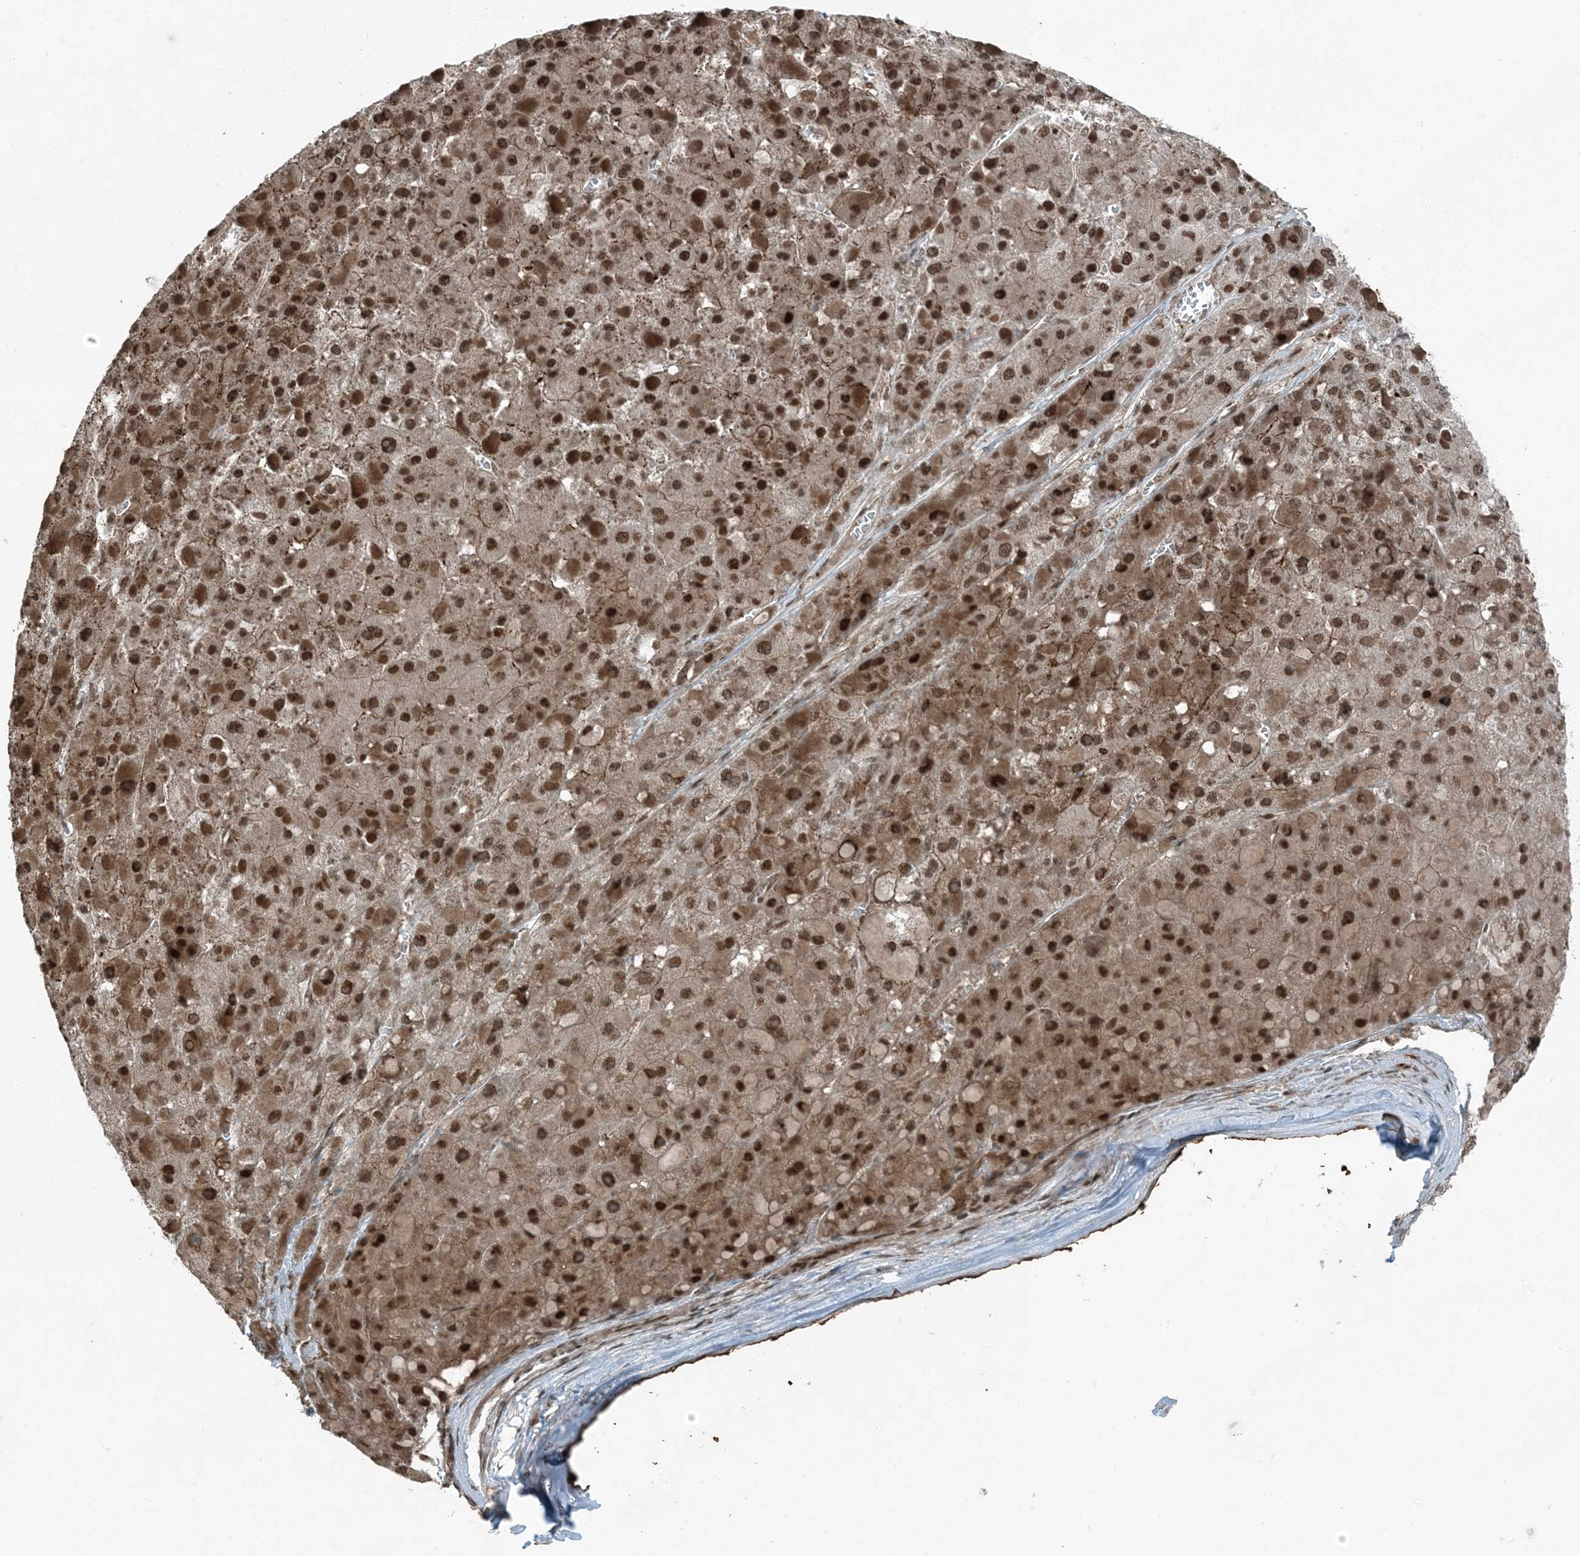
{"staining": {"intensity": "strong", "quantity": ">75%", "location": "nuclear"}, "tissue": "liver cancer", "cell_type": "Tumor cells", "image_type": "cancer", "snomed": [{"axis": "morphology", "description": "Carcinoma, Hepatocellular, NOS"}, {"axis": "topography", "description": "Liver"}], "caption": "A micrograph showing strong nuclear expression in approximately >75% of tumor cells in liver cancer (hepatocellular carcinoma), as visualized by brown immunohistochemical staining.", "gene": "TRAPPC12", "patient": {"sex": "female", "age": 73}}